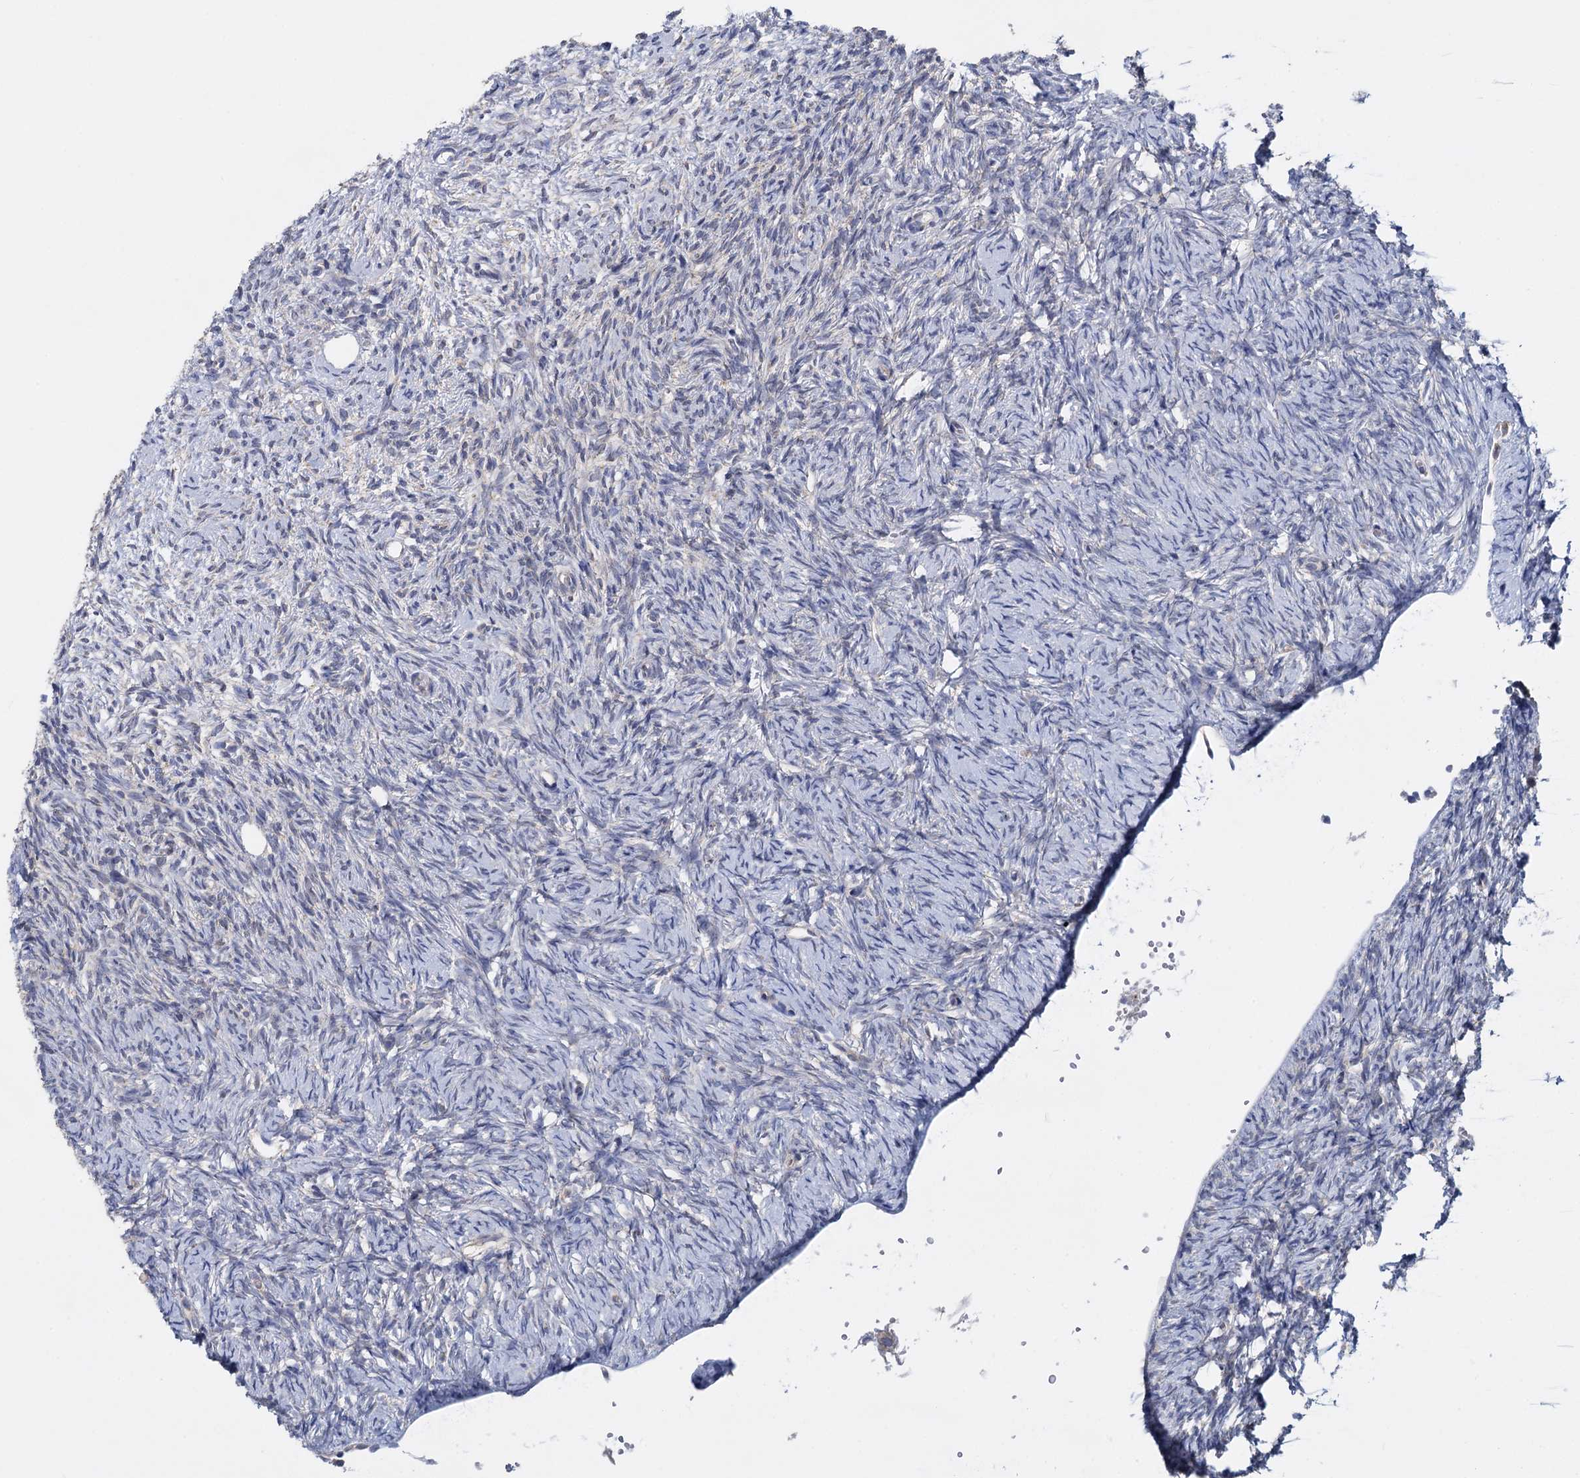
{"staining": {"intensity": "negative", "quantity": "none", "location": "none"}, "tissue": "ovary", "cell_type": "Ovarian stroma cells", "image_type": "normal", "snomed": [{"axis": "morphology", "description": "Normal tissue, NOS"}, {"axis": "topography", "description": "Ovary"}], "caption": "This is an immunohistochemistry image of normal human ovary. There is no staining in ovarian stroma cells.", "gene": "GSTM2", "patient": {"sex": "female", "age": 51}}